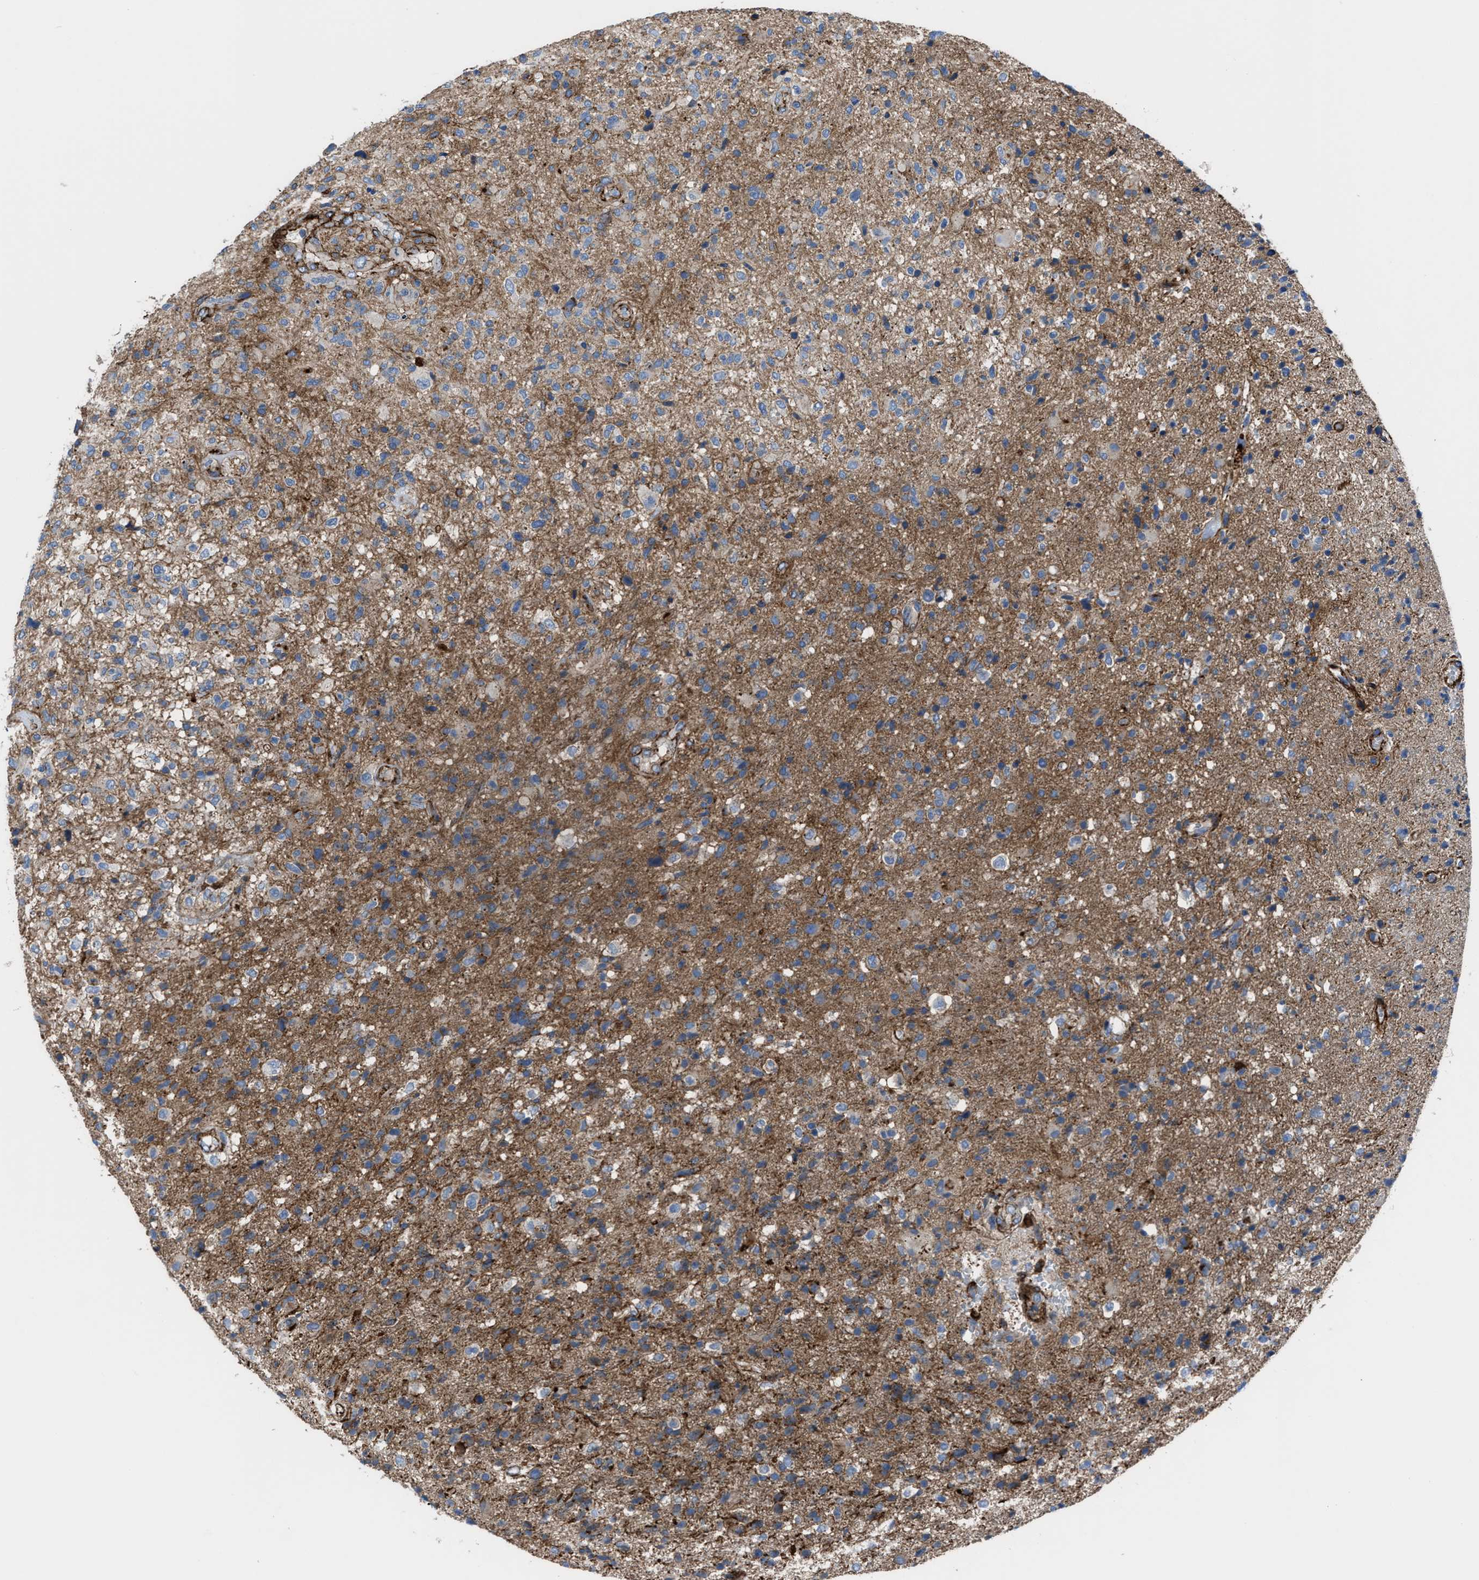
{"staining": {"intensity": "weak", "quantity": ">75%", "location": "cytoplasmic/membranous"}, "tissue": "glioma", "cell_type": "Tumor cells", "image_type": "cancer", "snomed": [{"axis": "morphology", "description": "Glioma, malignant, High grade"}, {"axis": "topography", "description": "Brain"}], "caption": "Weak cytoplasmic/membranous staining is identified in approximately >75% of tumor cells in glioma.", "gene": "AGPAT2", "patient": {"sex": "male", "age": 72}}